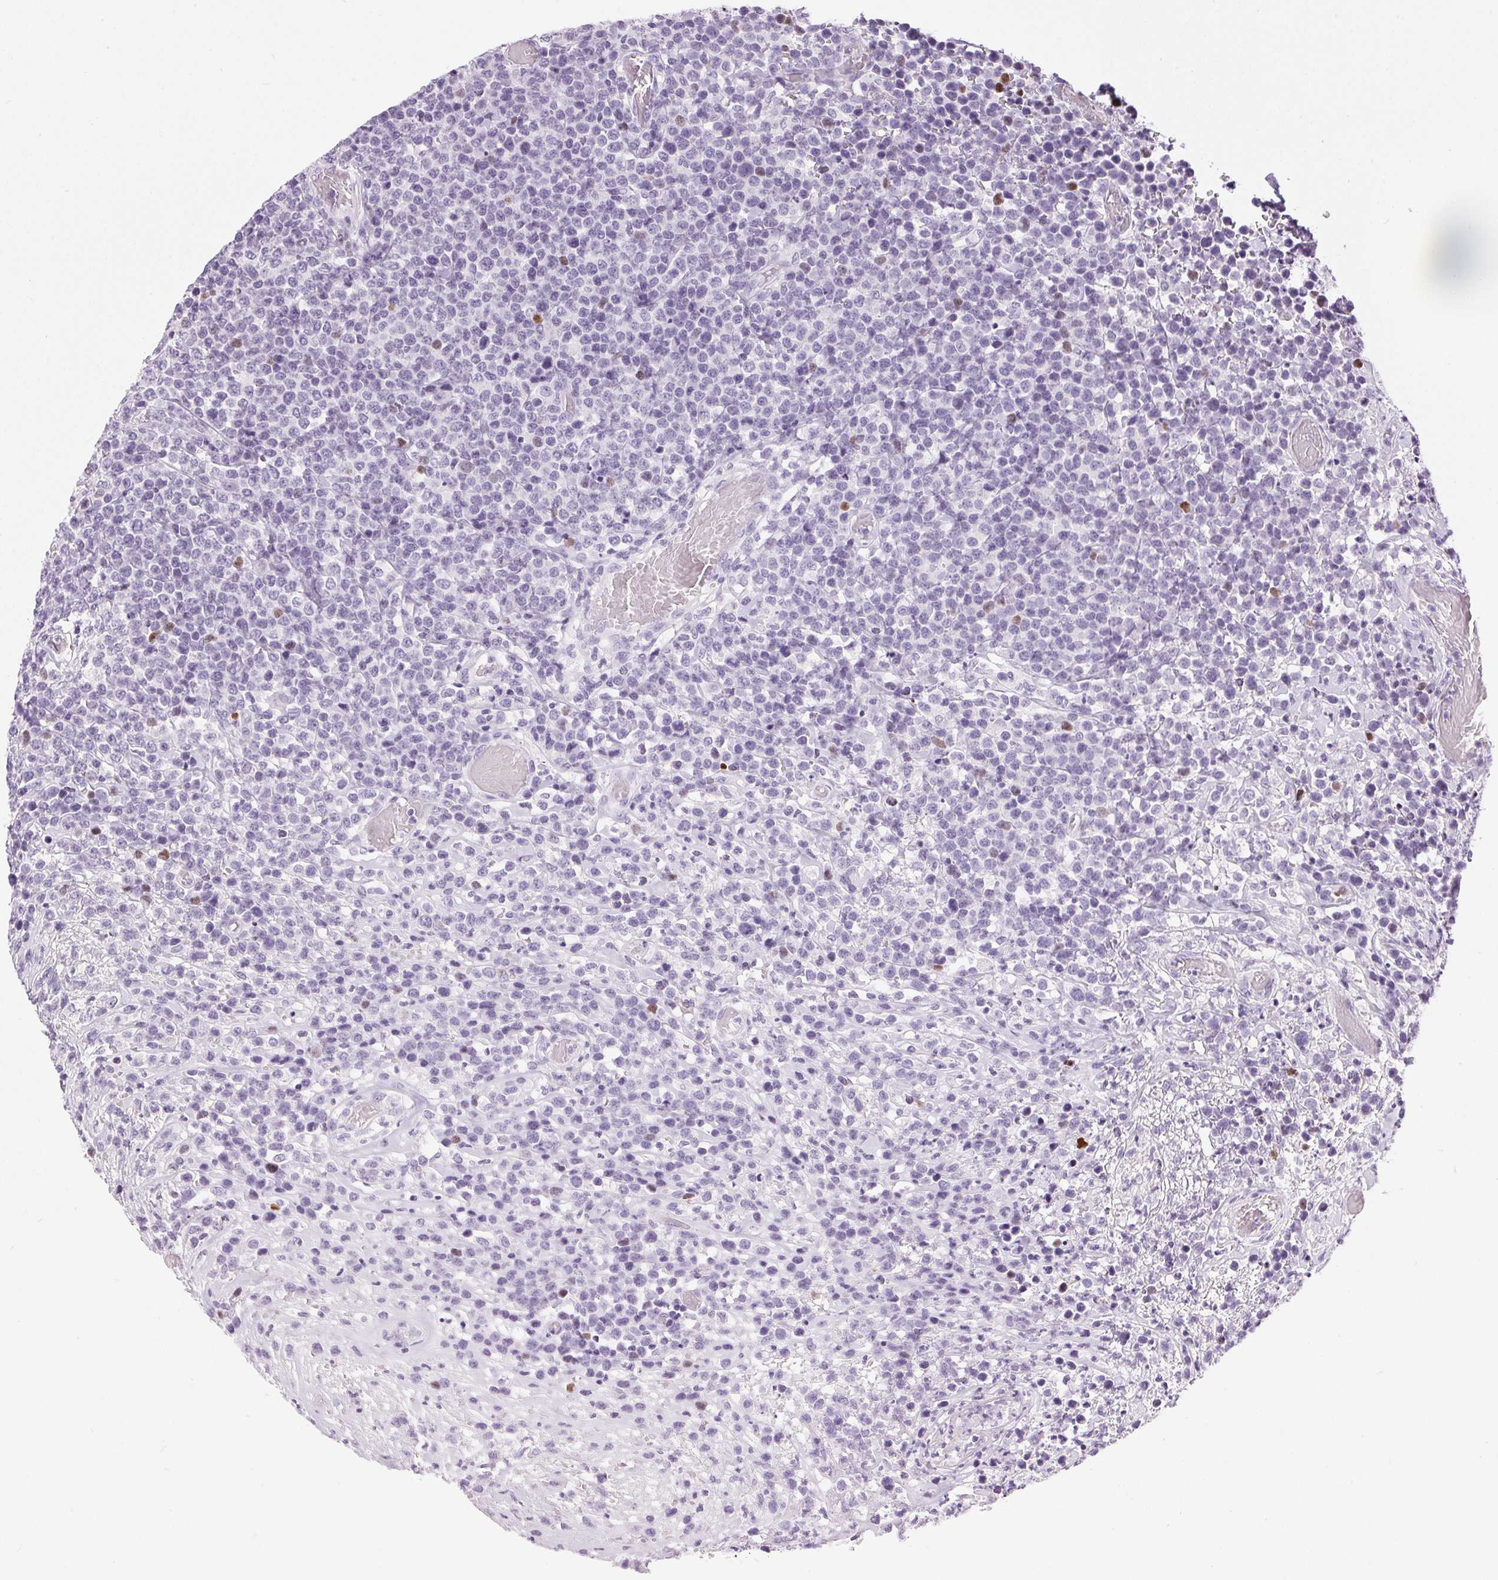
{"staining": {"intensity": "negative", "quantity": "none", "location": "none"}, "tissue": "lymphoma", "cell_type": "Tumor cells", "image_type": "cancer", "snomed": [{"axis": "morphology", "description": "Malignant lymphoma, non-Hodgkin's type, High grade"}, {"axis": "topography", "description": "Soft tissue"}], "caption": "IHC image of malignant lymphoma, non-Hodgkin's type (high-grade) stained for a protein (brown), which shows no positivity in tumor cells.", "gene": "SP7", "patient": {"sex": "female", "age": 56}}